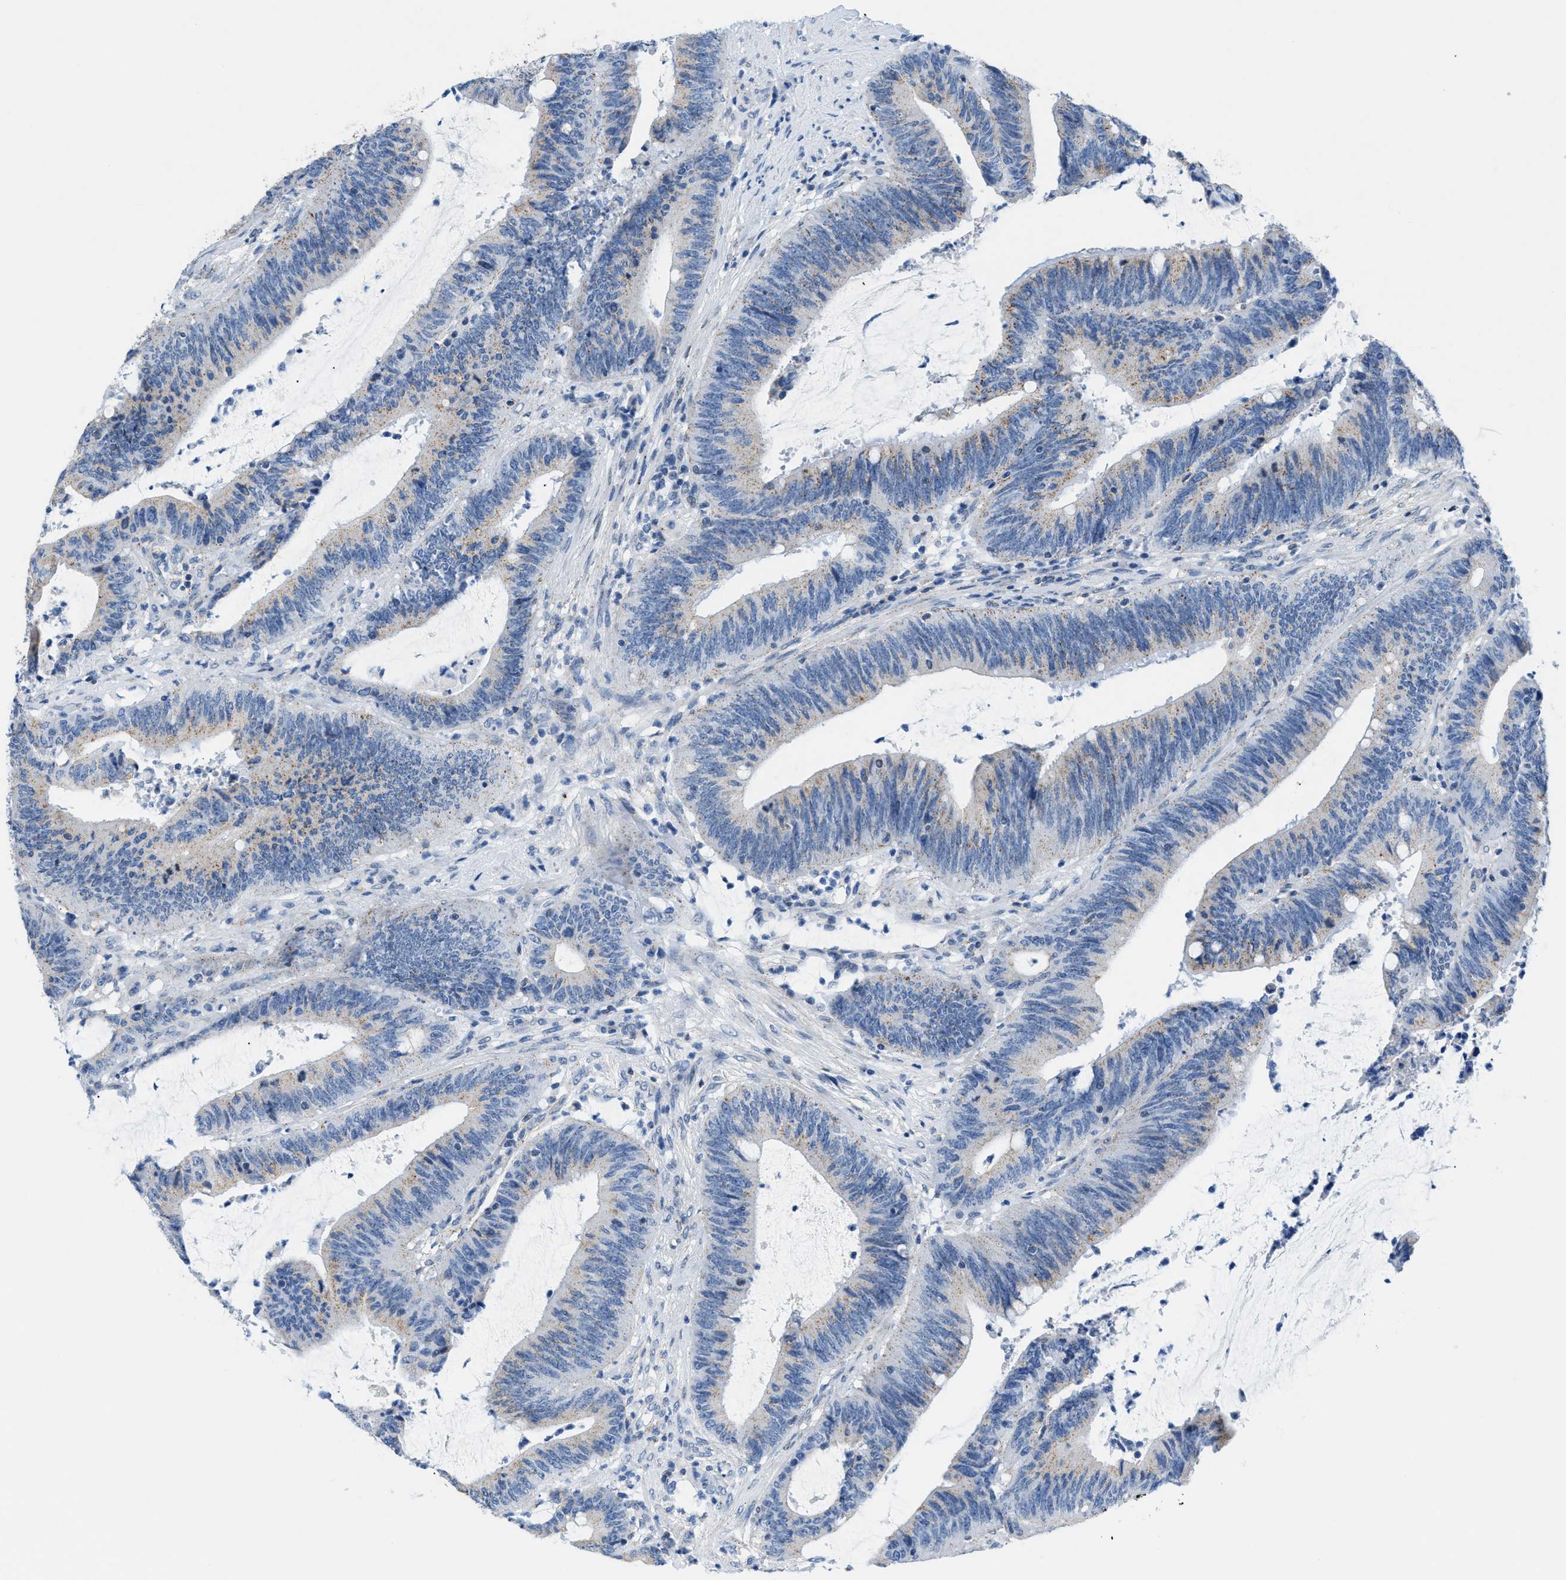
{"staining": {"intensity": "weak", "quantity": "25%-75%", "location": "cytoplasmic/membranous"}, "tissue": "colorectal cancer", "cell_type": "Tumor cells", "image_type": "cancer", "snomed": [{"axis": "morphology", "description": "Normal tissue, NOS"}, {"axis": "morphology", "description": "Adenocarcinoma, NOS"}, {"axis": "topography", "description": "Rectum"}], "caption": "Immunohistochemistry (DAB) staining of human colorectal cancer displays weak cytoplasmic/membranous protein positivity in about 25%-75% of tumor cells.", "gene": "FDCSP", "patient": {"sex": "female", "age": 66}}